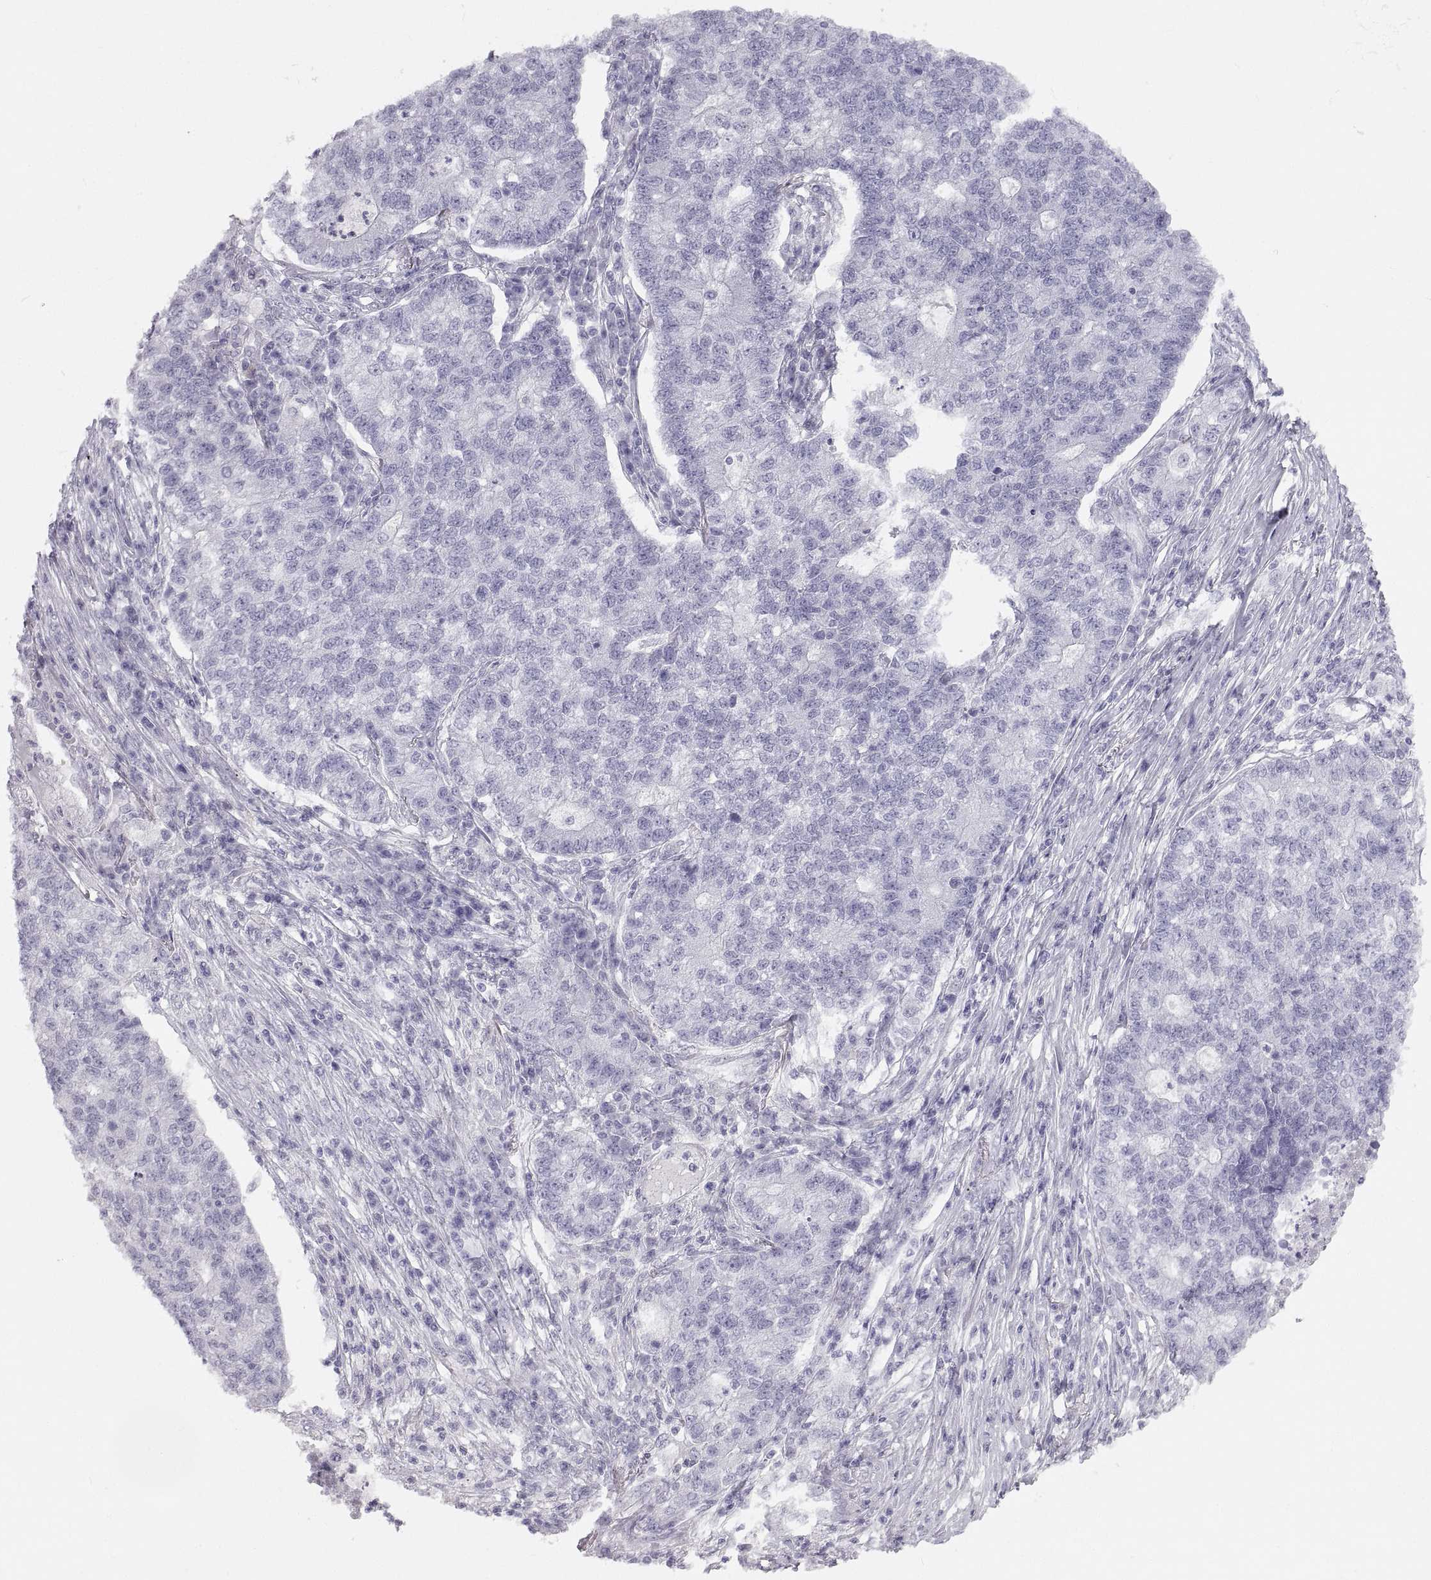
{"staining": {"intensity": "negative", "quantity": "none", "location": "none"}, "tissue": "lung cancer", "cell_type": "Tumor cells", "image_type": "cancer", "snomed": [{"axis": "morphology", "description": "Adenocarcinoma, NOS"}, {"axis": "topography", "description": "Lung"}], "caption": "IHC image of neoplastic tissue: human lung cancer stained with DAB (3,3'-diaminobenzidine) demonstrates no significant protein expression in tumor cells.", "gene": "ZNF185", "patient": {"sex": "male", "age": 57}}